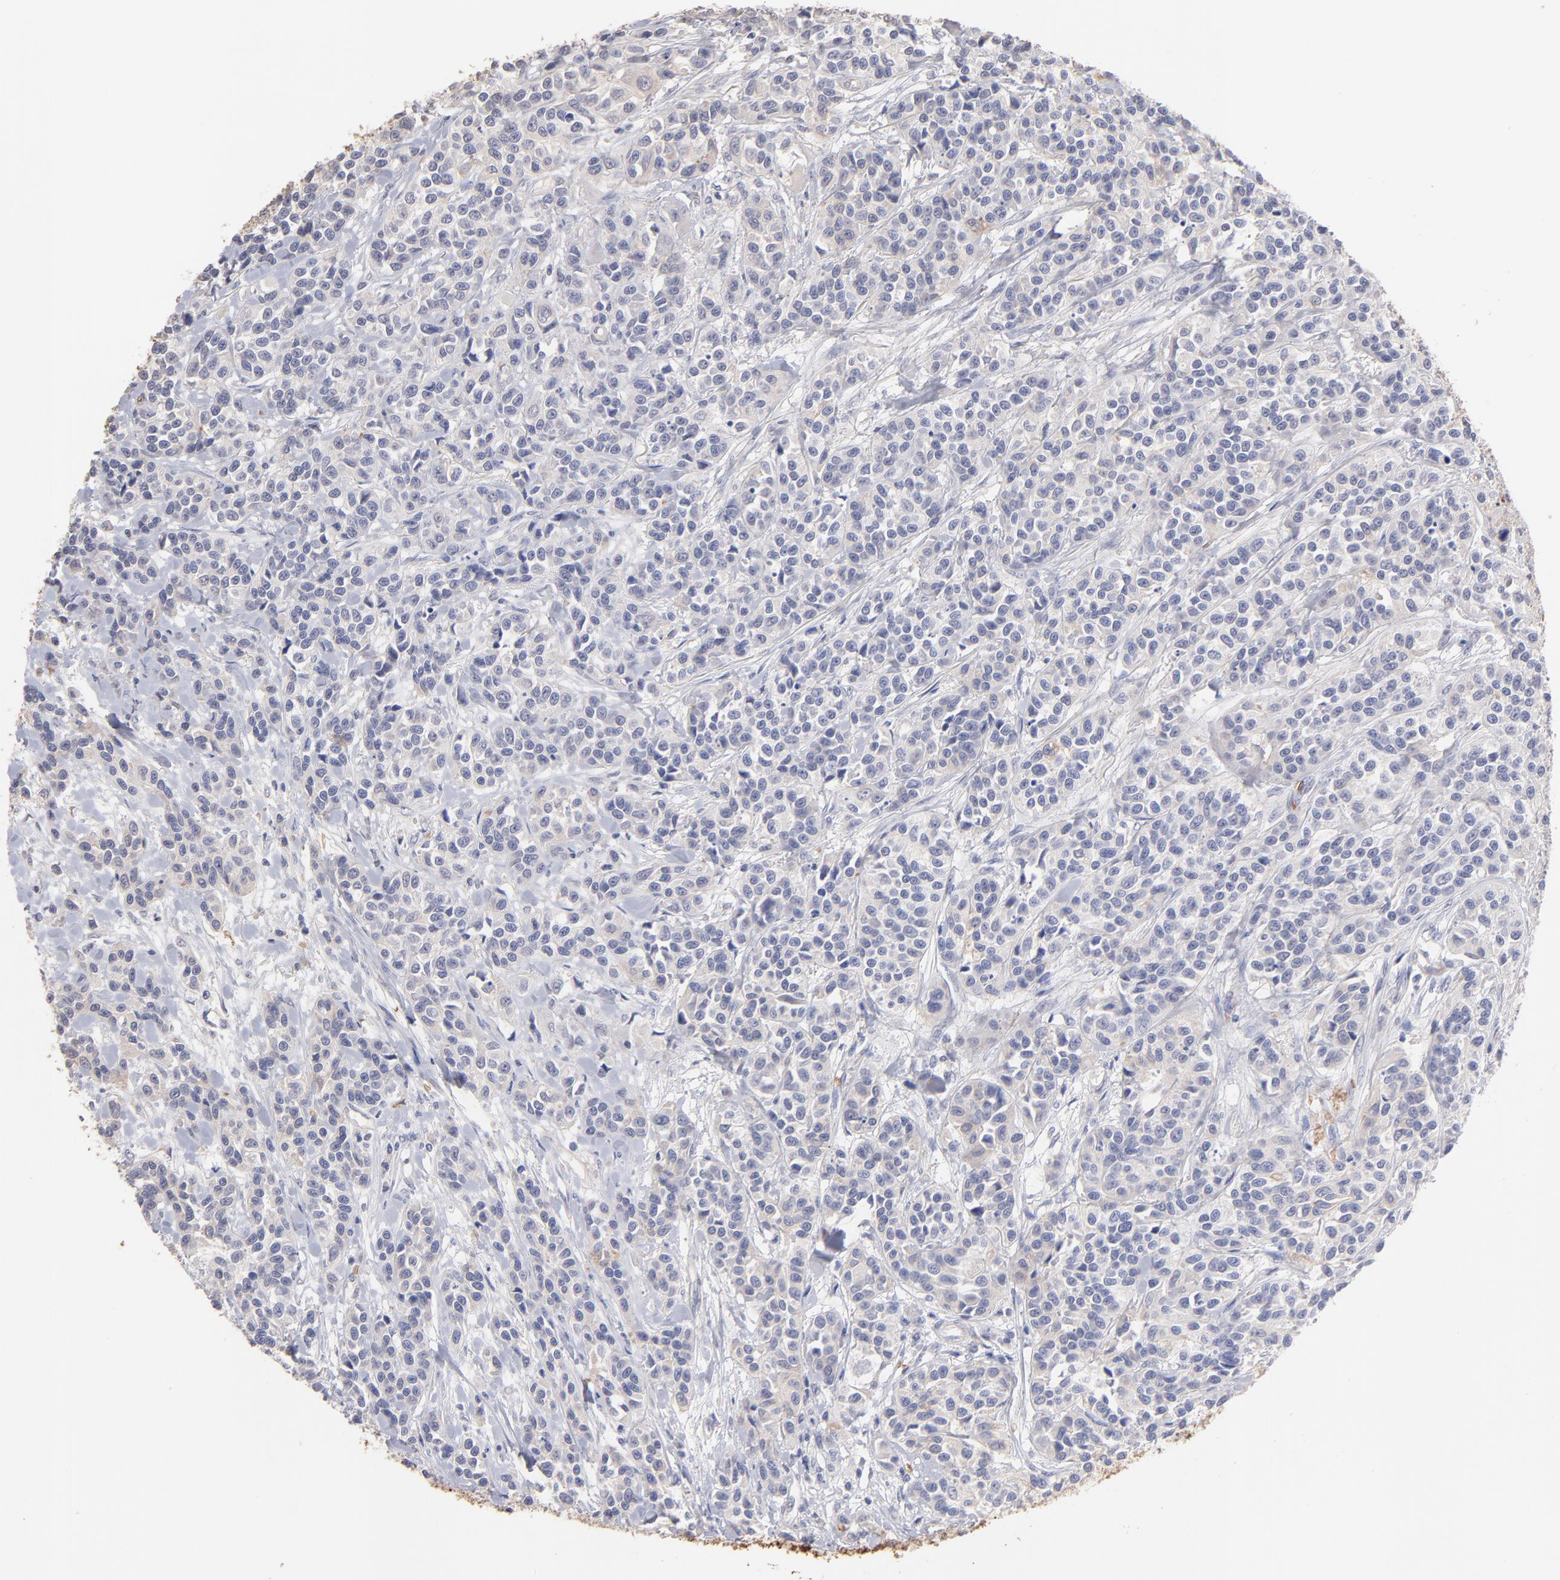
{"staining": {"intensity": "negative", "quantity": "none", "location": "none"}, "tissue": "urothelial cancer", "cell_type": "Tumor cells", "image_type": "cancer", "snomed": [{"axis": "morphology", "description": "Urothelial carcinoma, High grade"}, {"axis": "topography", "description": "Urinary bladder"}], "caption": "Urothelial cancer stained for a protein using immunohistochemistry reveals no positivity tumor cells.", "gene": "F13B", "patient": {"sex": "female", "age": 81}}